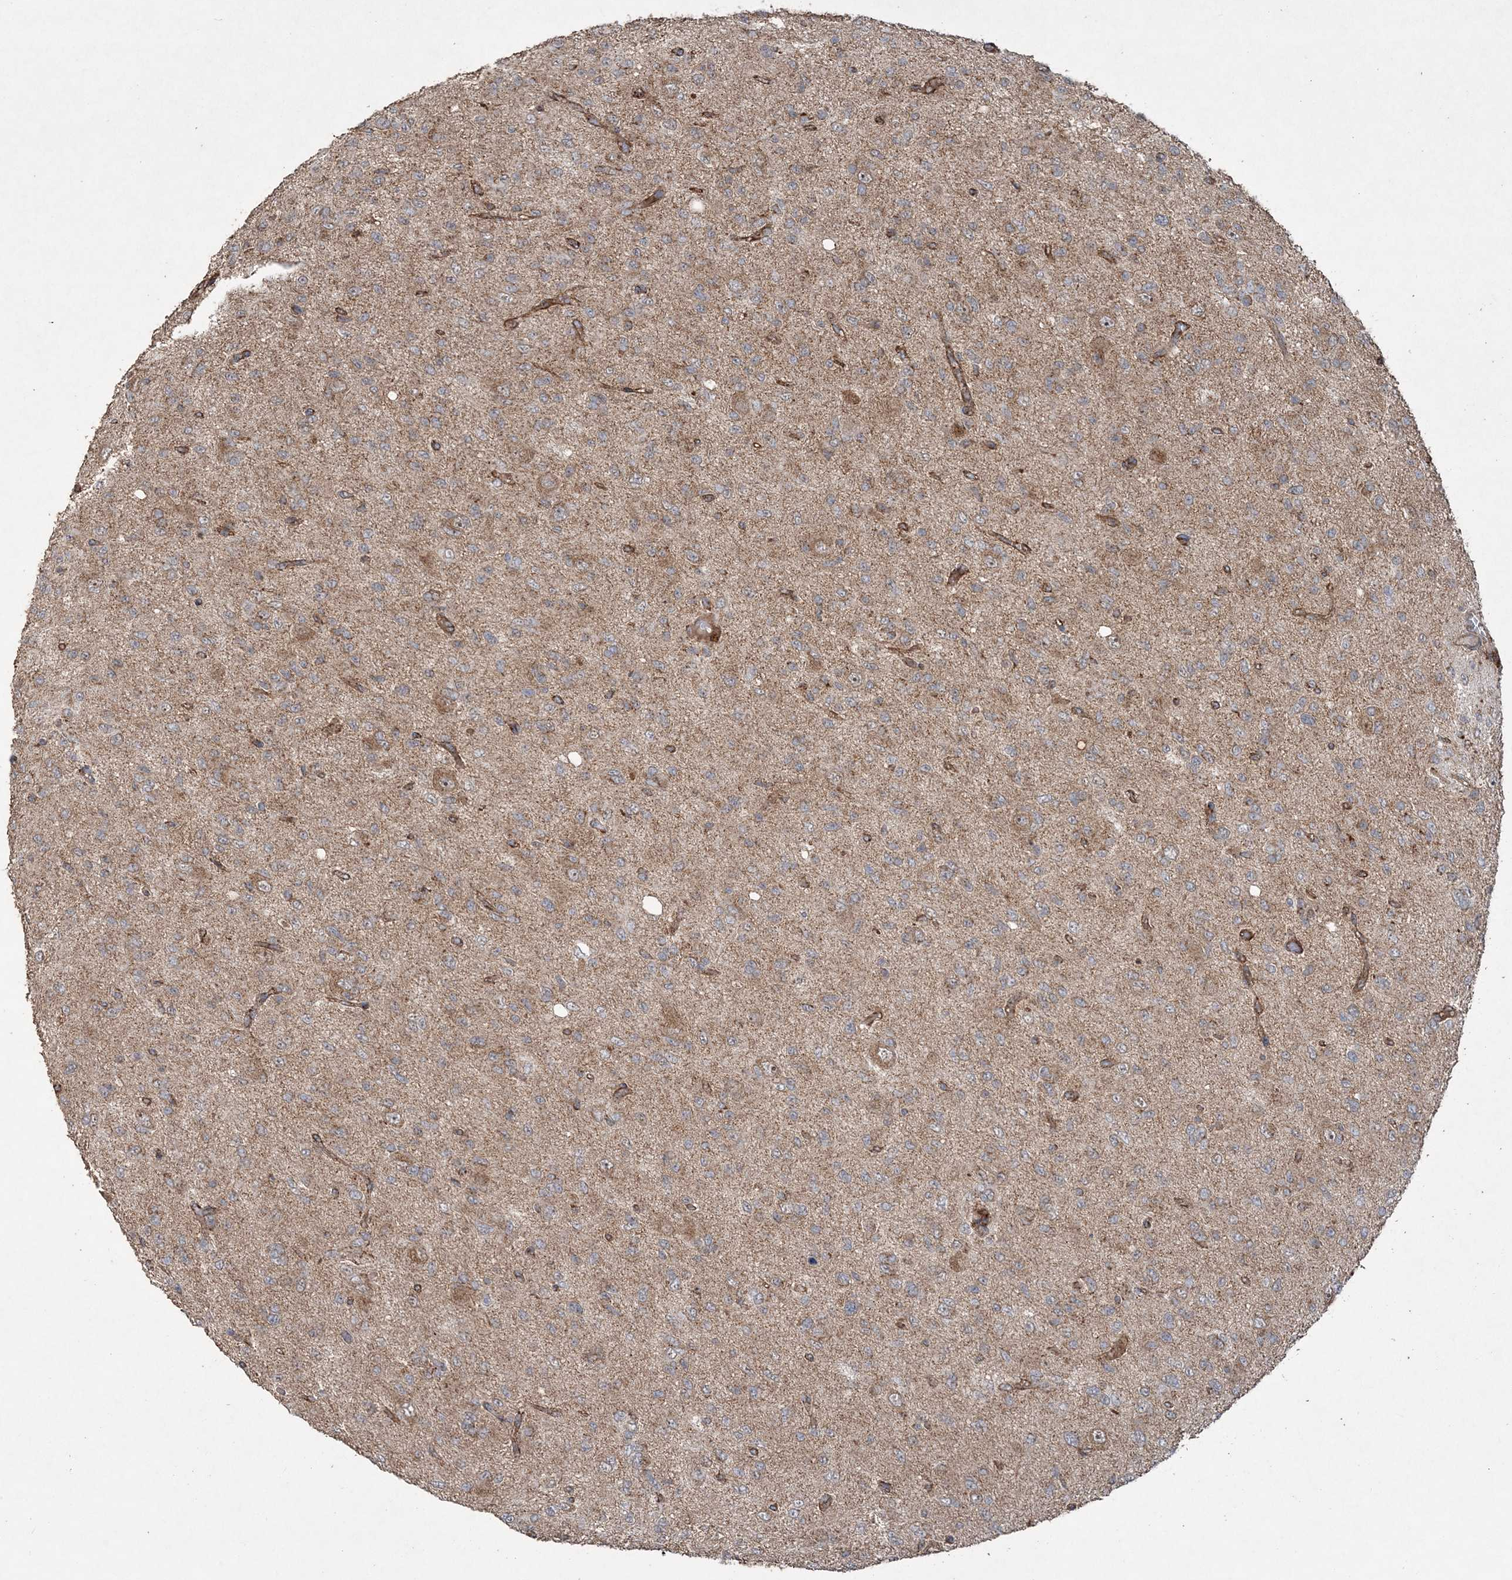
{"staining": {"intensity": "moderate", "quantity": "25%-75%", "location": "cytoplasmic/membranous"}, "tissue": "glioma", "cell_type": "Tumor cells", "image_type": "cancer", "snomed": [{"axis": "morphology", "description": "Glioma, malignant, High grade"}, {"axis": "topography", "description": "Brain"}], "caption": "Brown immunohistochemical staining in malignant high-grade glioma exhibits moderate cytoplasmic/membranous positivity in about 25%-75% of tumor cells. (DAB (3,3'-diaminobenzidine) = brown stain, brightfield microscopy at high magnification).", "gene": "TTC7A", "patient": {"sex": "female", "age": 59}}